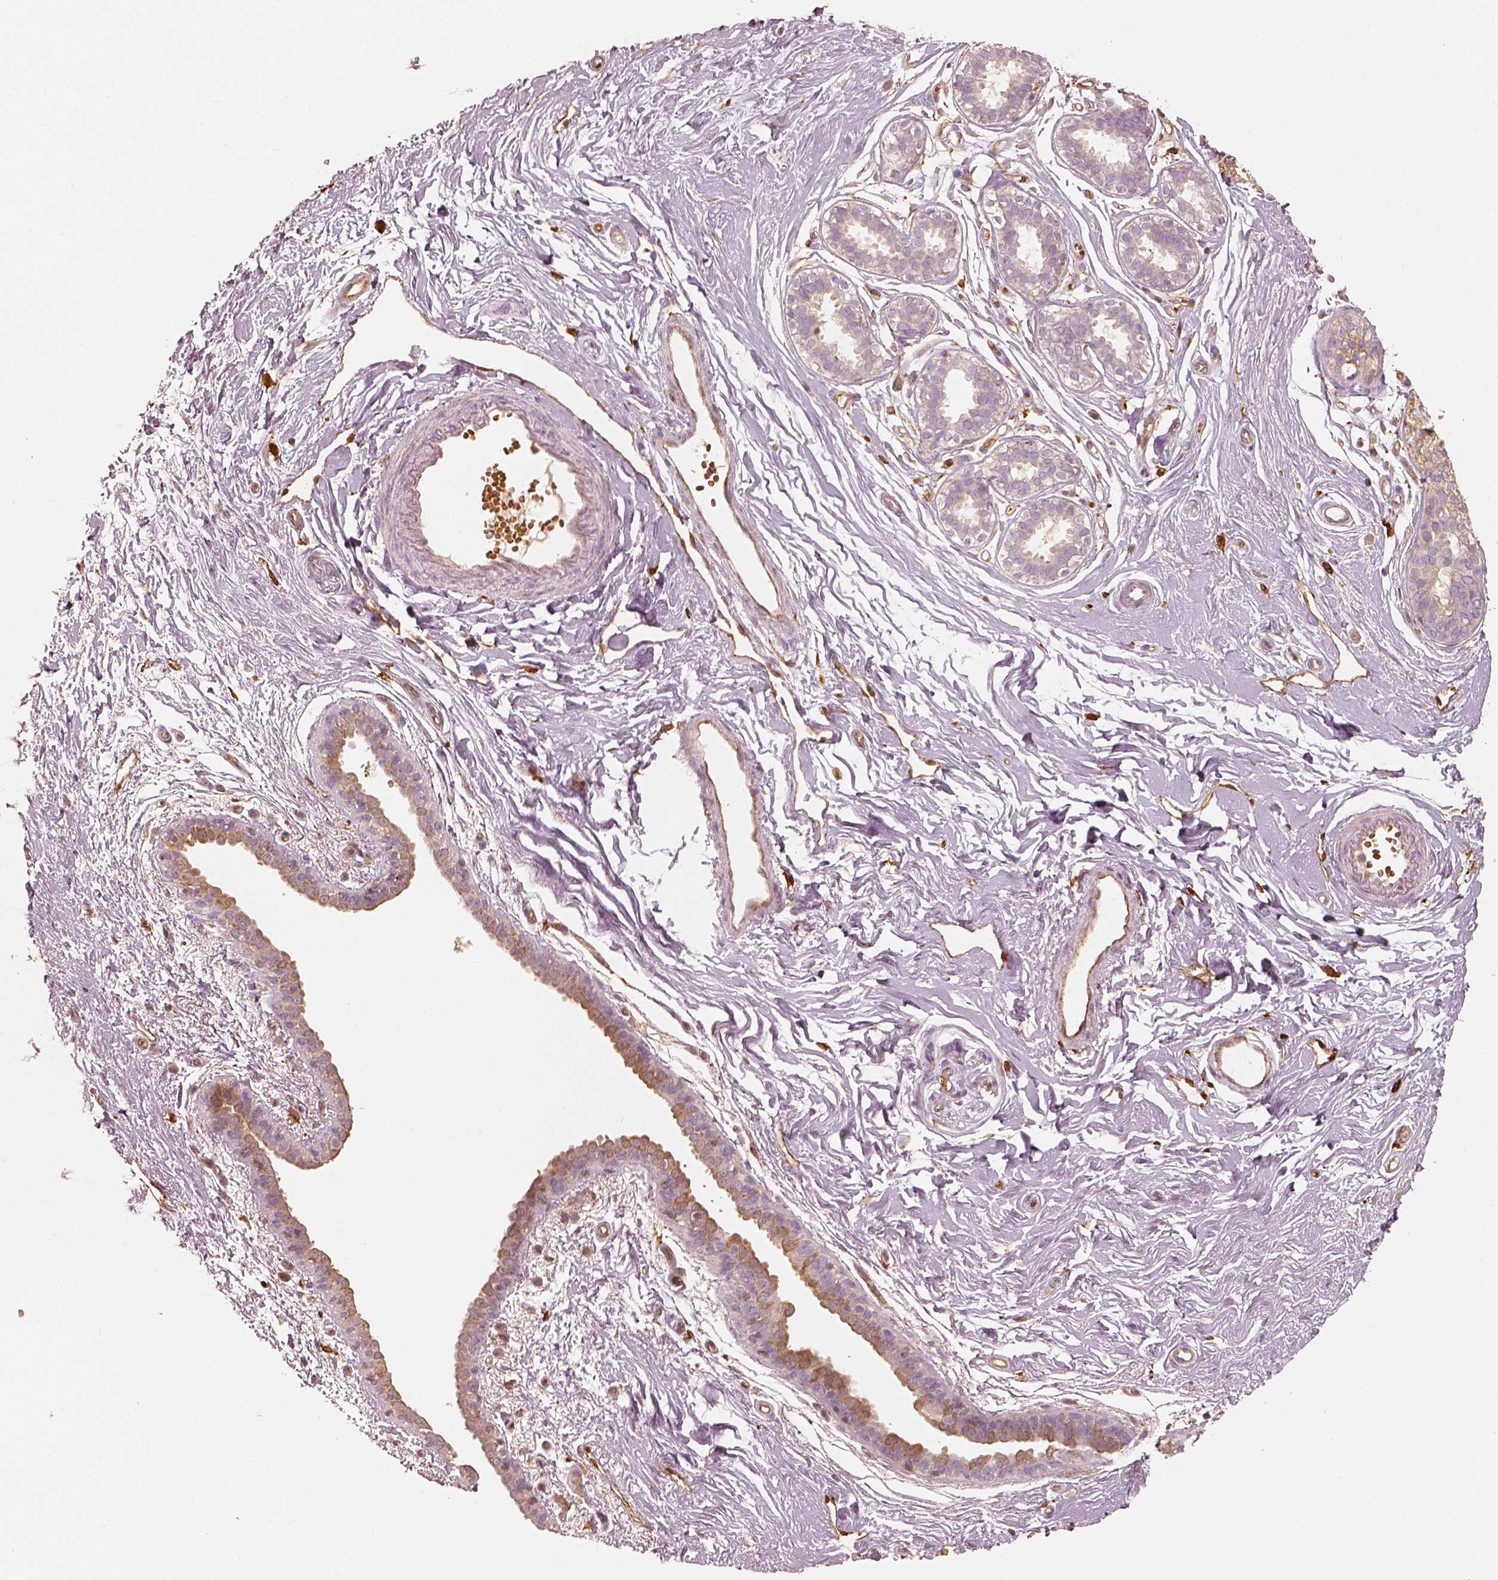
{"staining": {"intensity": "moderate", "quantity": ">75%", "location": "cytoplasmic/membranous"}, "tissue": "breast", "cell_type": "Adipocytes", "image_type": "normal", "snomed": [{"axis": "morphology", "description": "Normal tissue, NOS"}, {"axis": "topography", "description": "Breast"}], "caption": "Brown immunohistochemical staining in normal breast reveals moderate cytoplasmic/membranous positivity in approximately >75% of adipocytes. The protein is shown in brown color, while the nuclei are stained blue.", "gene": "FSCN1", "patient": {"sex": "female", "age": 49}}